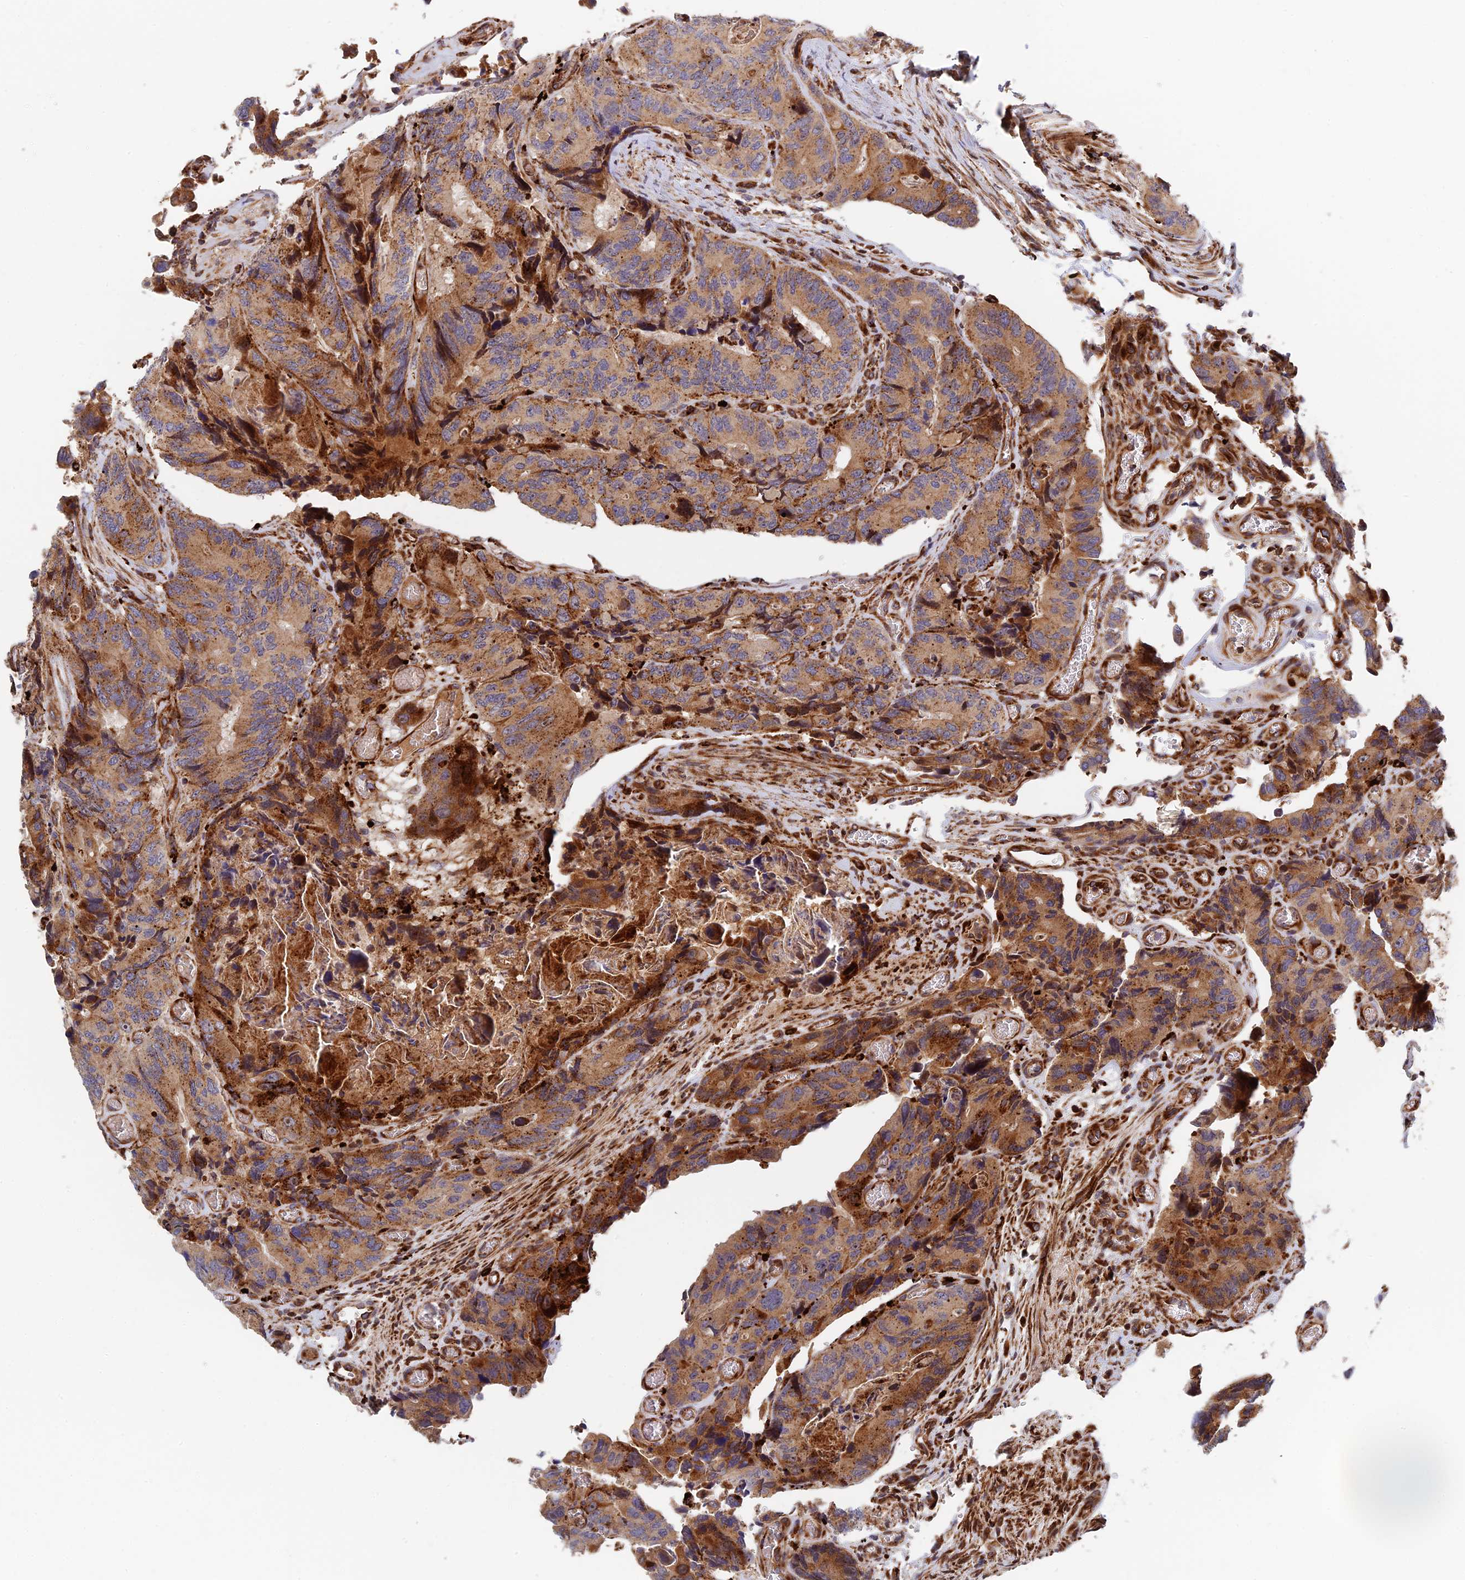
{"staining": {"intensity": "moderate", "quantity": ">75%", "location": "cytoplasmic/membranous"}, "tissue": "colorectal cancer", "cell_type": "Tumor cells", "image_type": "cancer", "snomed": [{"axis": "morphology", "description": "Adenocarcinoma, NOS"}, {"axis": "topography", "description": "Colon"}], "caption": "Protein expression analysis of human colorectal cancer (adenocarcinoma) reveals moderate cytoplasmic/membranous staining in approximately >75% of tumor cells. The staining was performed using DAB, with brown indicating positive protein expression. Nuclei are stained blue with hematoxylin.", "gene": "PPP2R3C", "patient": {"sex": "male", "age": 84}}